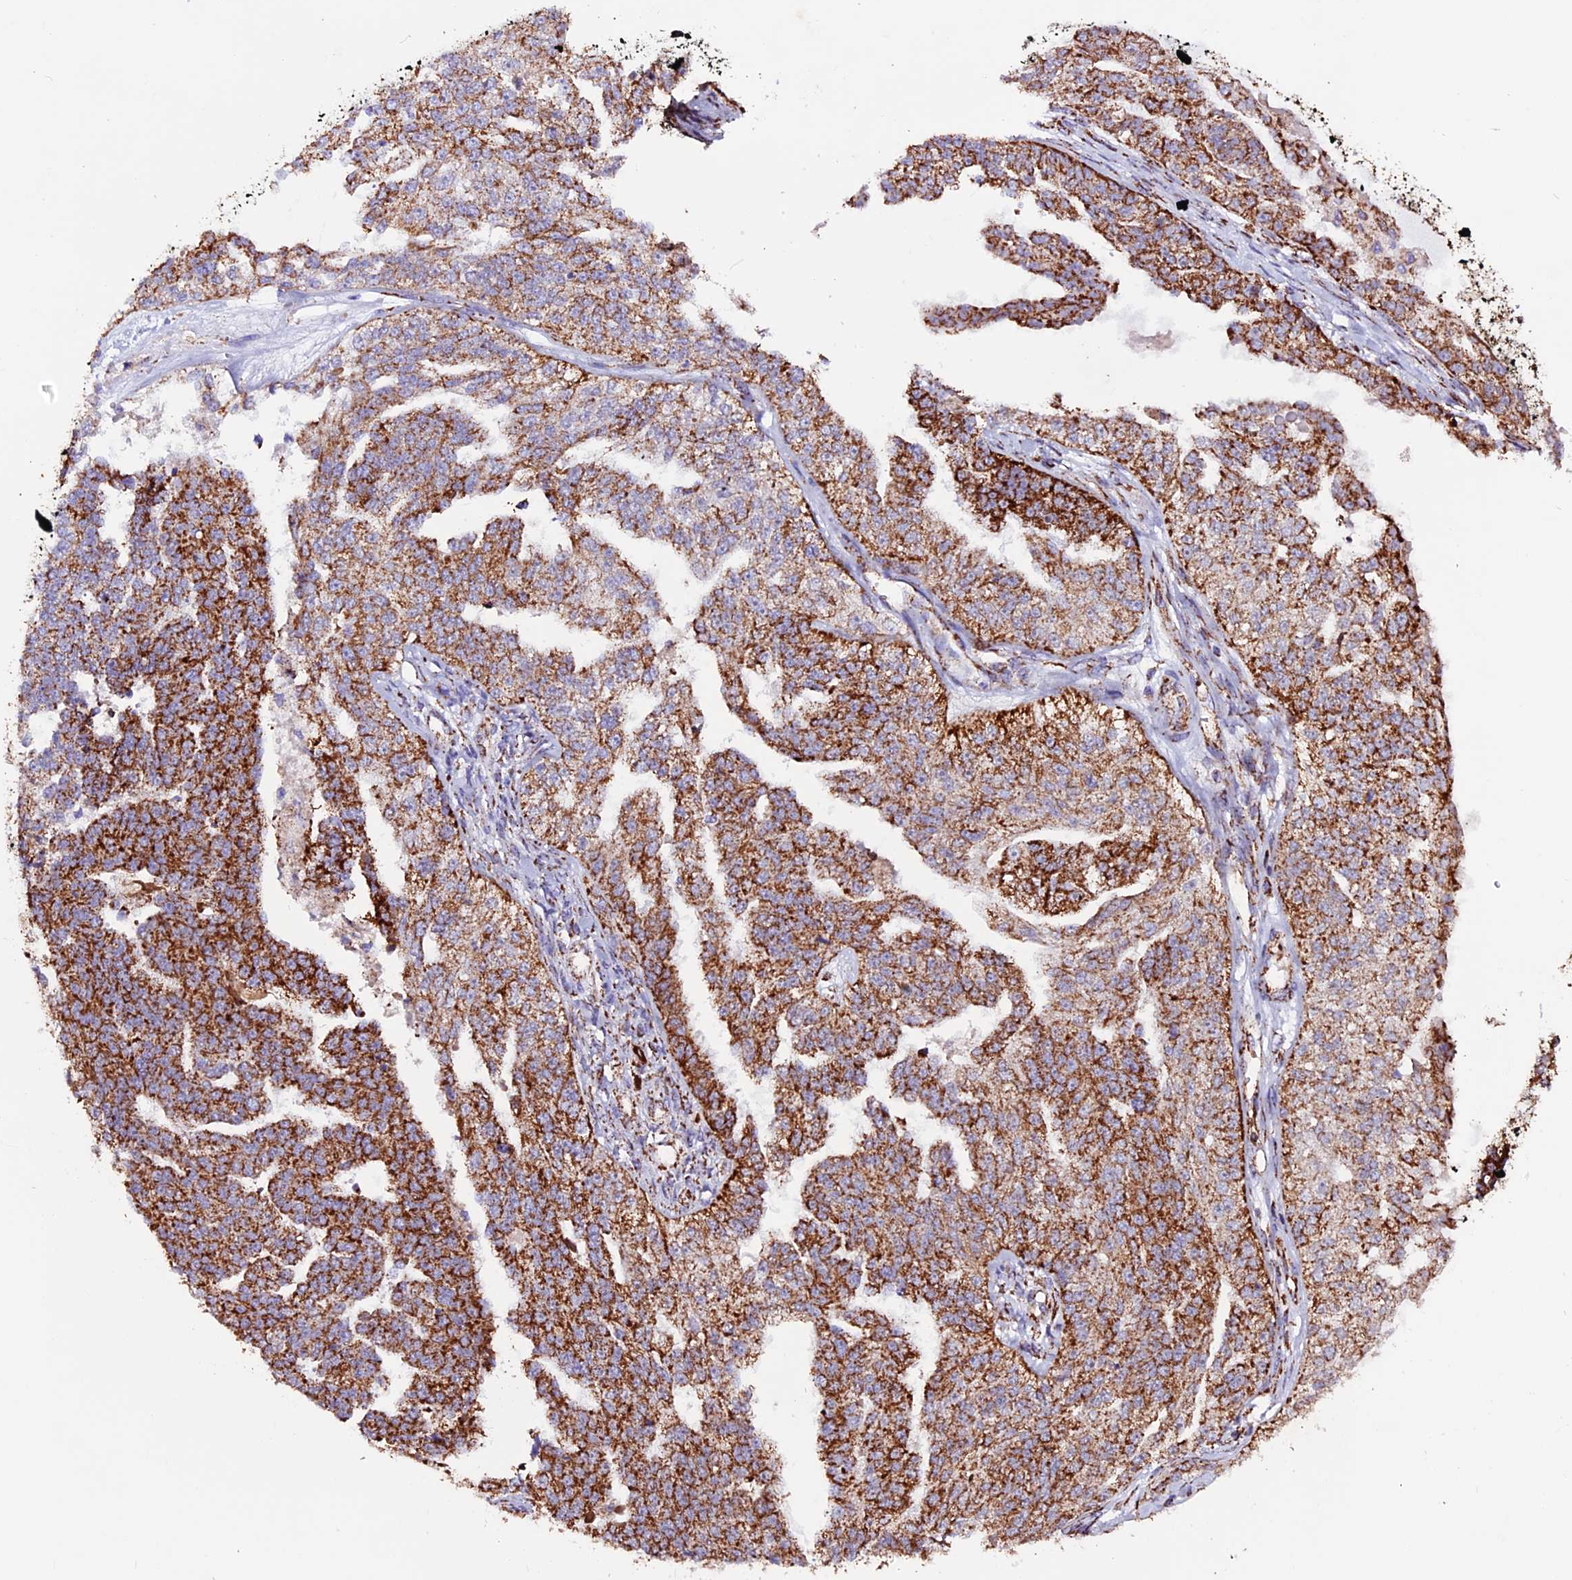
{"staining": {"intensity": "strong", "quantity": ">75%", "location": "cytoplasmic/membranous"}, "tissue": "ovarian cancer", "cell_type": "Tumor cells", "image_type": "cancer", "snomed": [{"axis": "morphology", "description": "Cystadenocarcinoma, serous, NOS"}, {"axis": "topography", "description": "Ovary"}], "caption": "Immunohistochemical staining of ovarian serous cystadenocarcinoma displays high levels of strong cytoplasmic/membranous staining in about >75% of tumor cells.", "gene": "CX3CL1", "patient": {"sex": "female", "age": 58}}